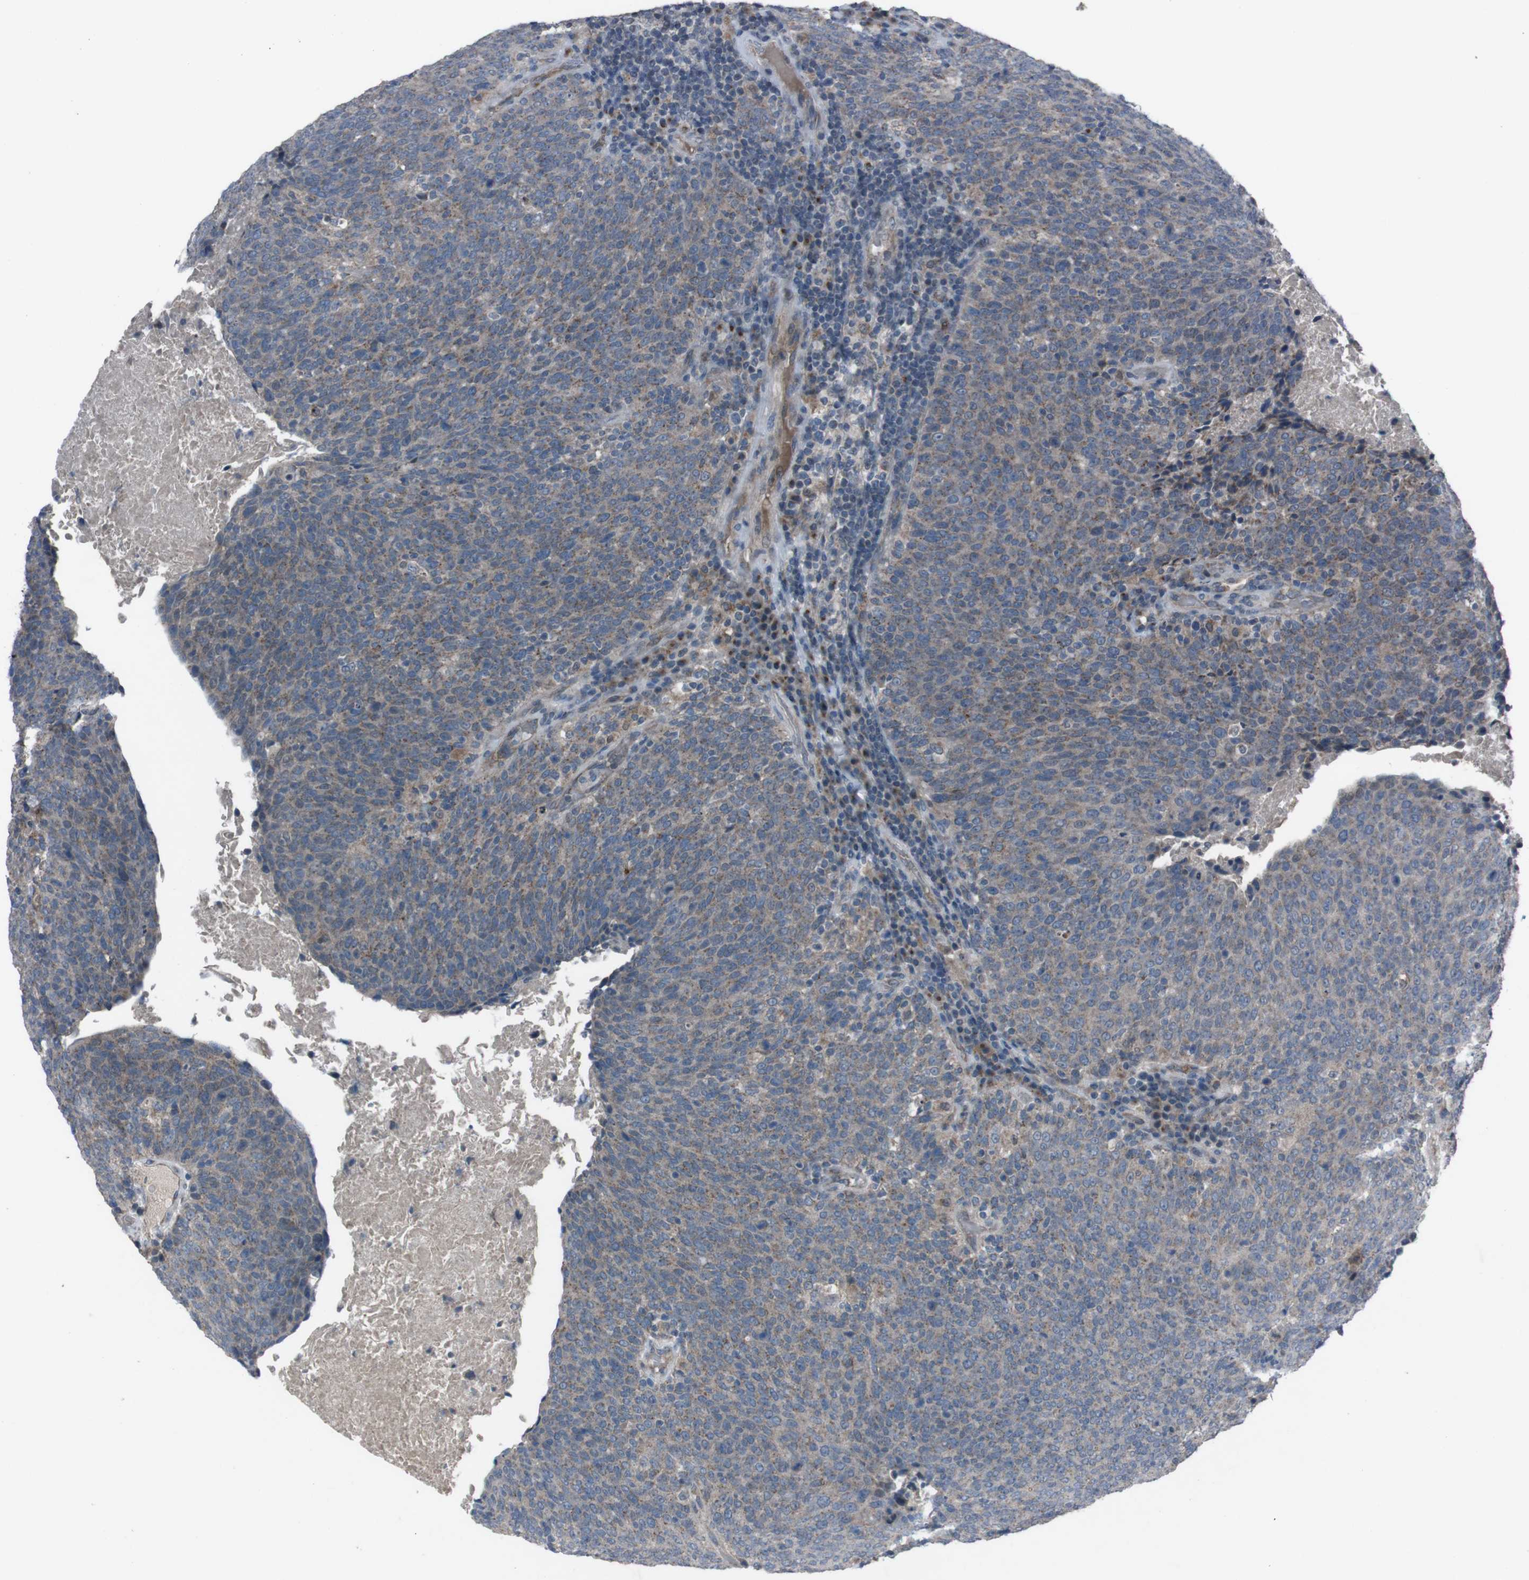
{"staining": {"intensity": "moderate", "quantity": ">75%", "location": "cytoplasmic/membranous"}, "tissue": "head and neck cancer", "cell_type": "Tumor cells", "image_type": "cancer", "snomed": [{"axis": "morphology", "description": "Squamous cell carcinoma, NOS"}, {"axis": "morphology", "description": "Squamous cell carcinoma, metastatic, NOS"}, {"axis": "topography", "description": "Lymph node"}, {"axis": "topography", "description": "Head-Neck"}], "caption": "Head and neck cancer (squamous cell carcinoma) stained for a protein (brown) reveals moderate cytoplasmic/membranous positive staining in approximately >75% of tumor cells.", "gene": "EFNA5", "patient": {"sex": "male", "age": 62}}